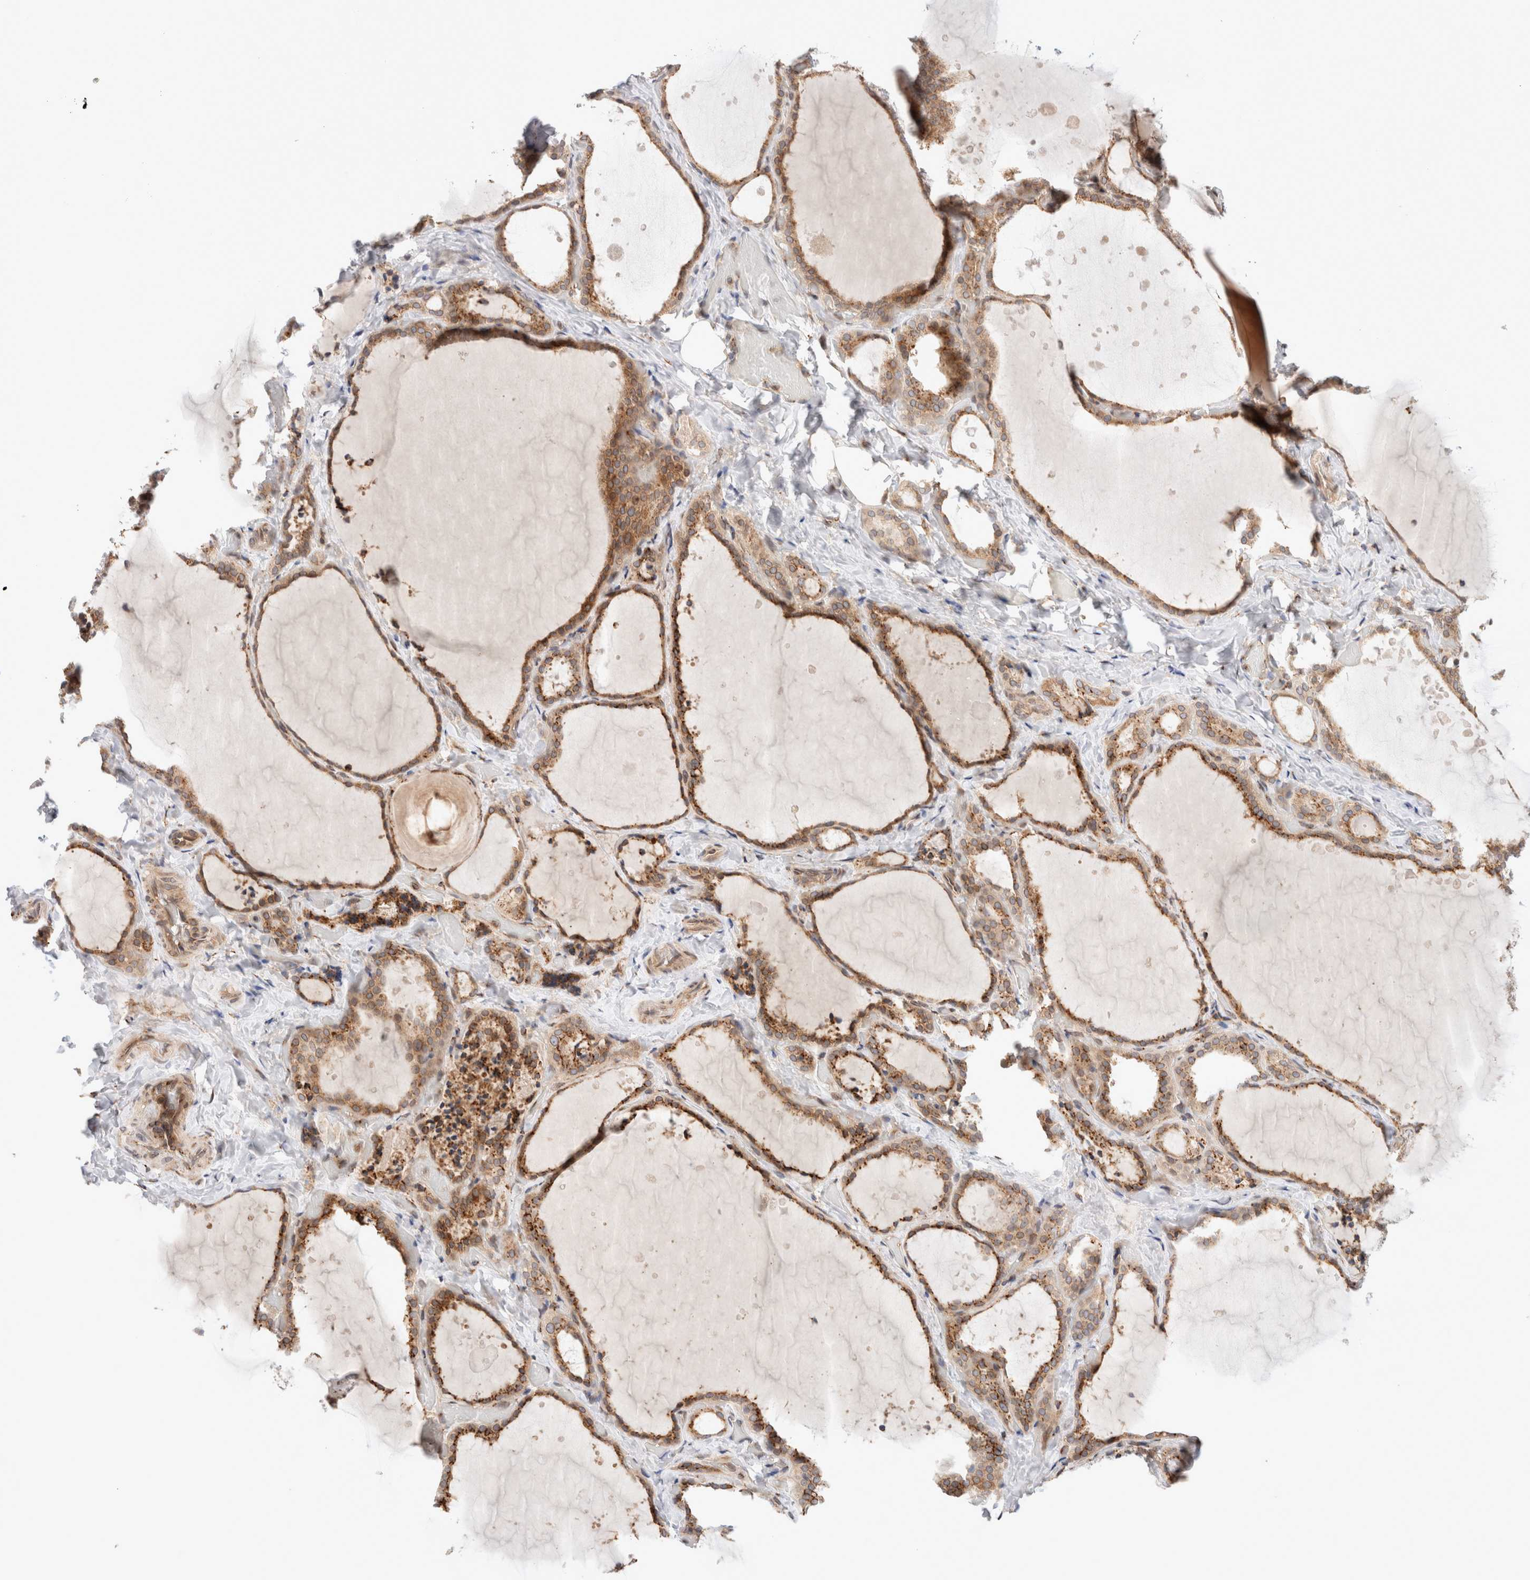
{"staining": {"intensity": "moderate", "quantity": ">75%", "location": "cytoplasmic/membranous"}, "tissue": "thyroid gland", "cell_type": "Glandular cells", "image_type": "normal", "snomed": [{"axis": "morphology", "description": "Normal tissue, NOS"}, {"axis": "topography", "description": "Thyroid gland"}], "caption": "About >75% of glandular cells in normal thyroid gland reveal moderate cytoplasmic/membranous protein positivity as visualized by brown immunohistochemical staining.", "gene": "GCN1", "patient": {"sex": "female", "age": 44}}